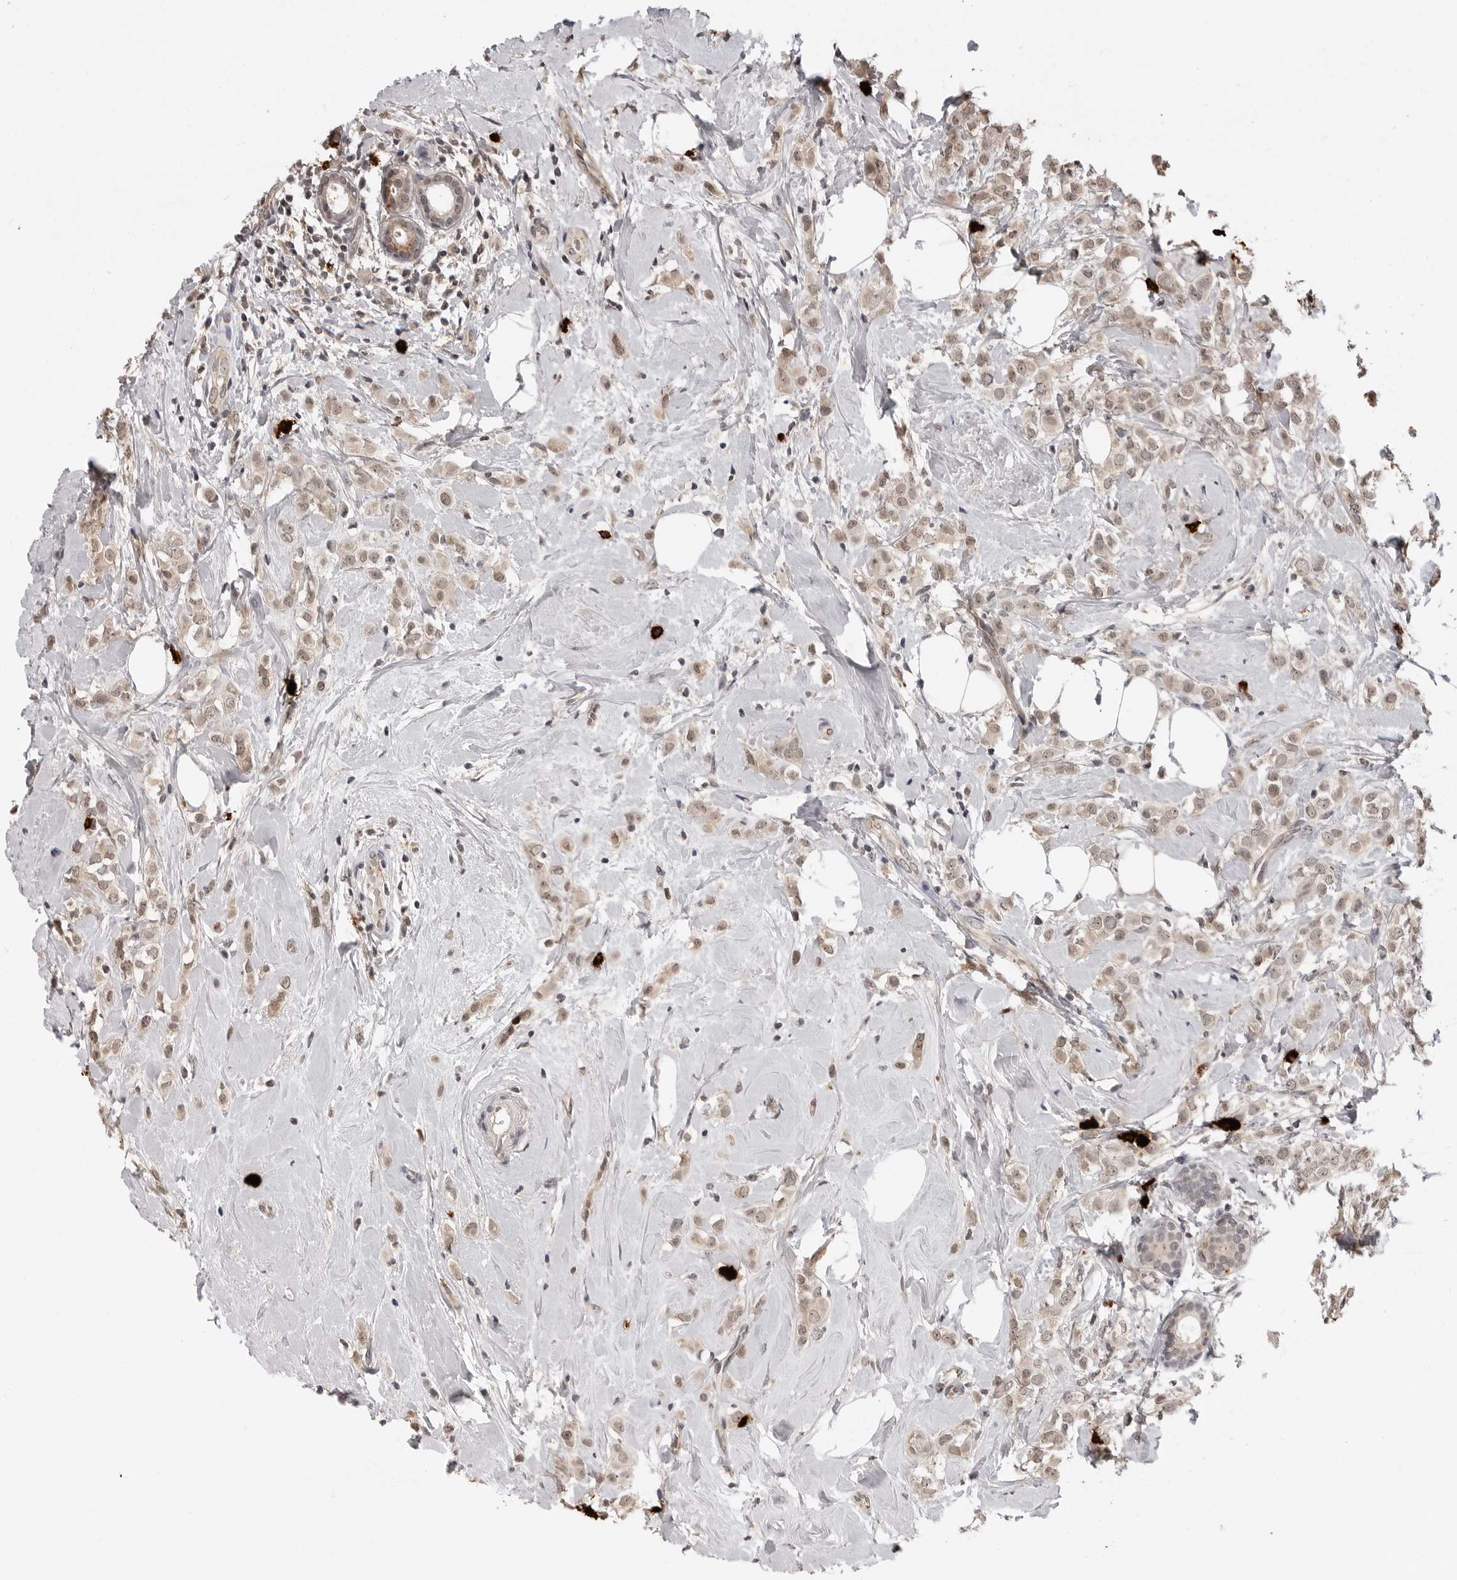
{"staining": {"intensity": "weak", "quantity": ">75%", "location": "cytoplasmic/membranous,nuclear"}, "tissue": "breast cancer", "cell_type": "Tumor cells", "image_type": "cancer", "snomed": [{"axis": "morphology", "description": "Lobular carcinoma"}, {"axis": "topography", "description": "Breast"}], "caption": "This histopathology image exhibits breast lobular carcinoma stained with immunohistochemistry (IHC) to label a protein in brown. The cytoplasmic/membranous and nuclear of tumor cells show weak positivity for the protein. Nuclei are counter-stained blue.", "gene": "IL24", "patient": {"sex": "female", "age": 47}}